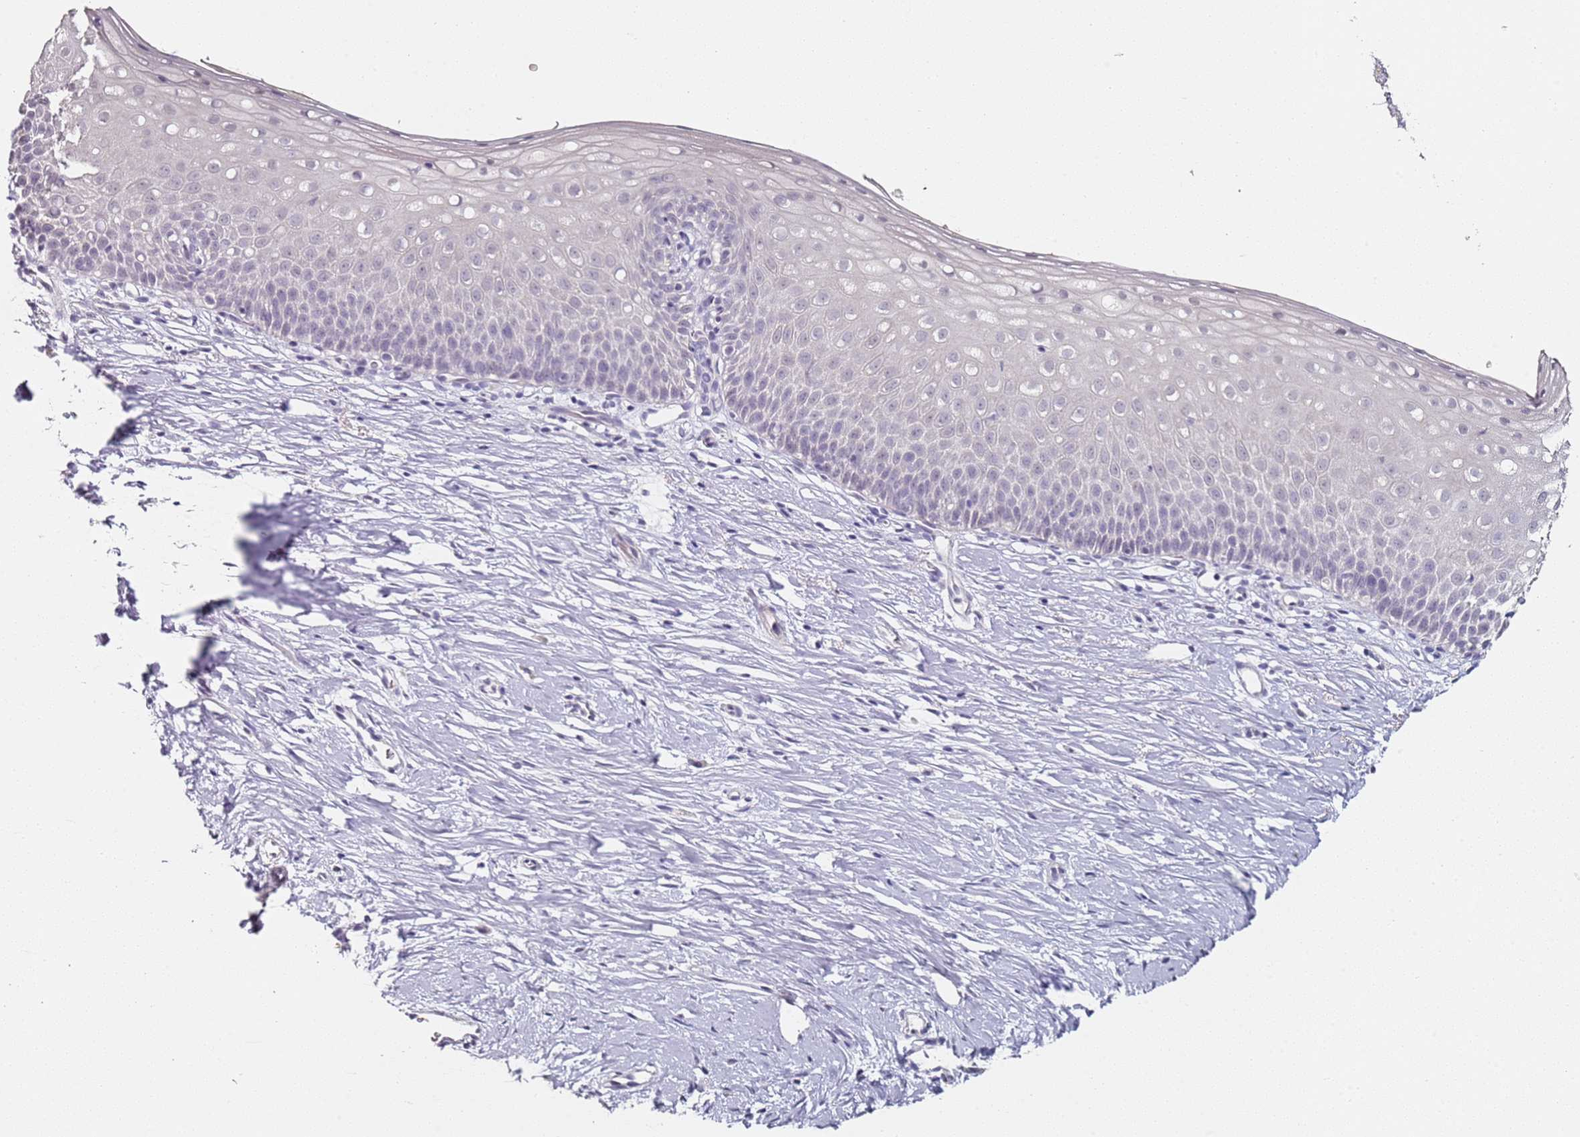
{"staining": {"intensity": "negative", "quantity": "none", "location": "none"}, "tissue": "cervix", "cell_type": "Glandular cells", "image_type": "normal", "snomed": [{"axis": "morphology", "description": "Normal tissue, NOS"}, {"axis": "topography", "description": "Cervix"}], "caption": "The micrograph exhibits no significant expression in glandular cells of cervix.", "gene": "DNAH11", "patient": {"sex": "female", "age": 57}}